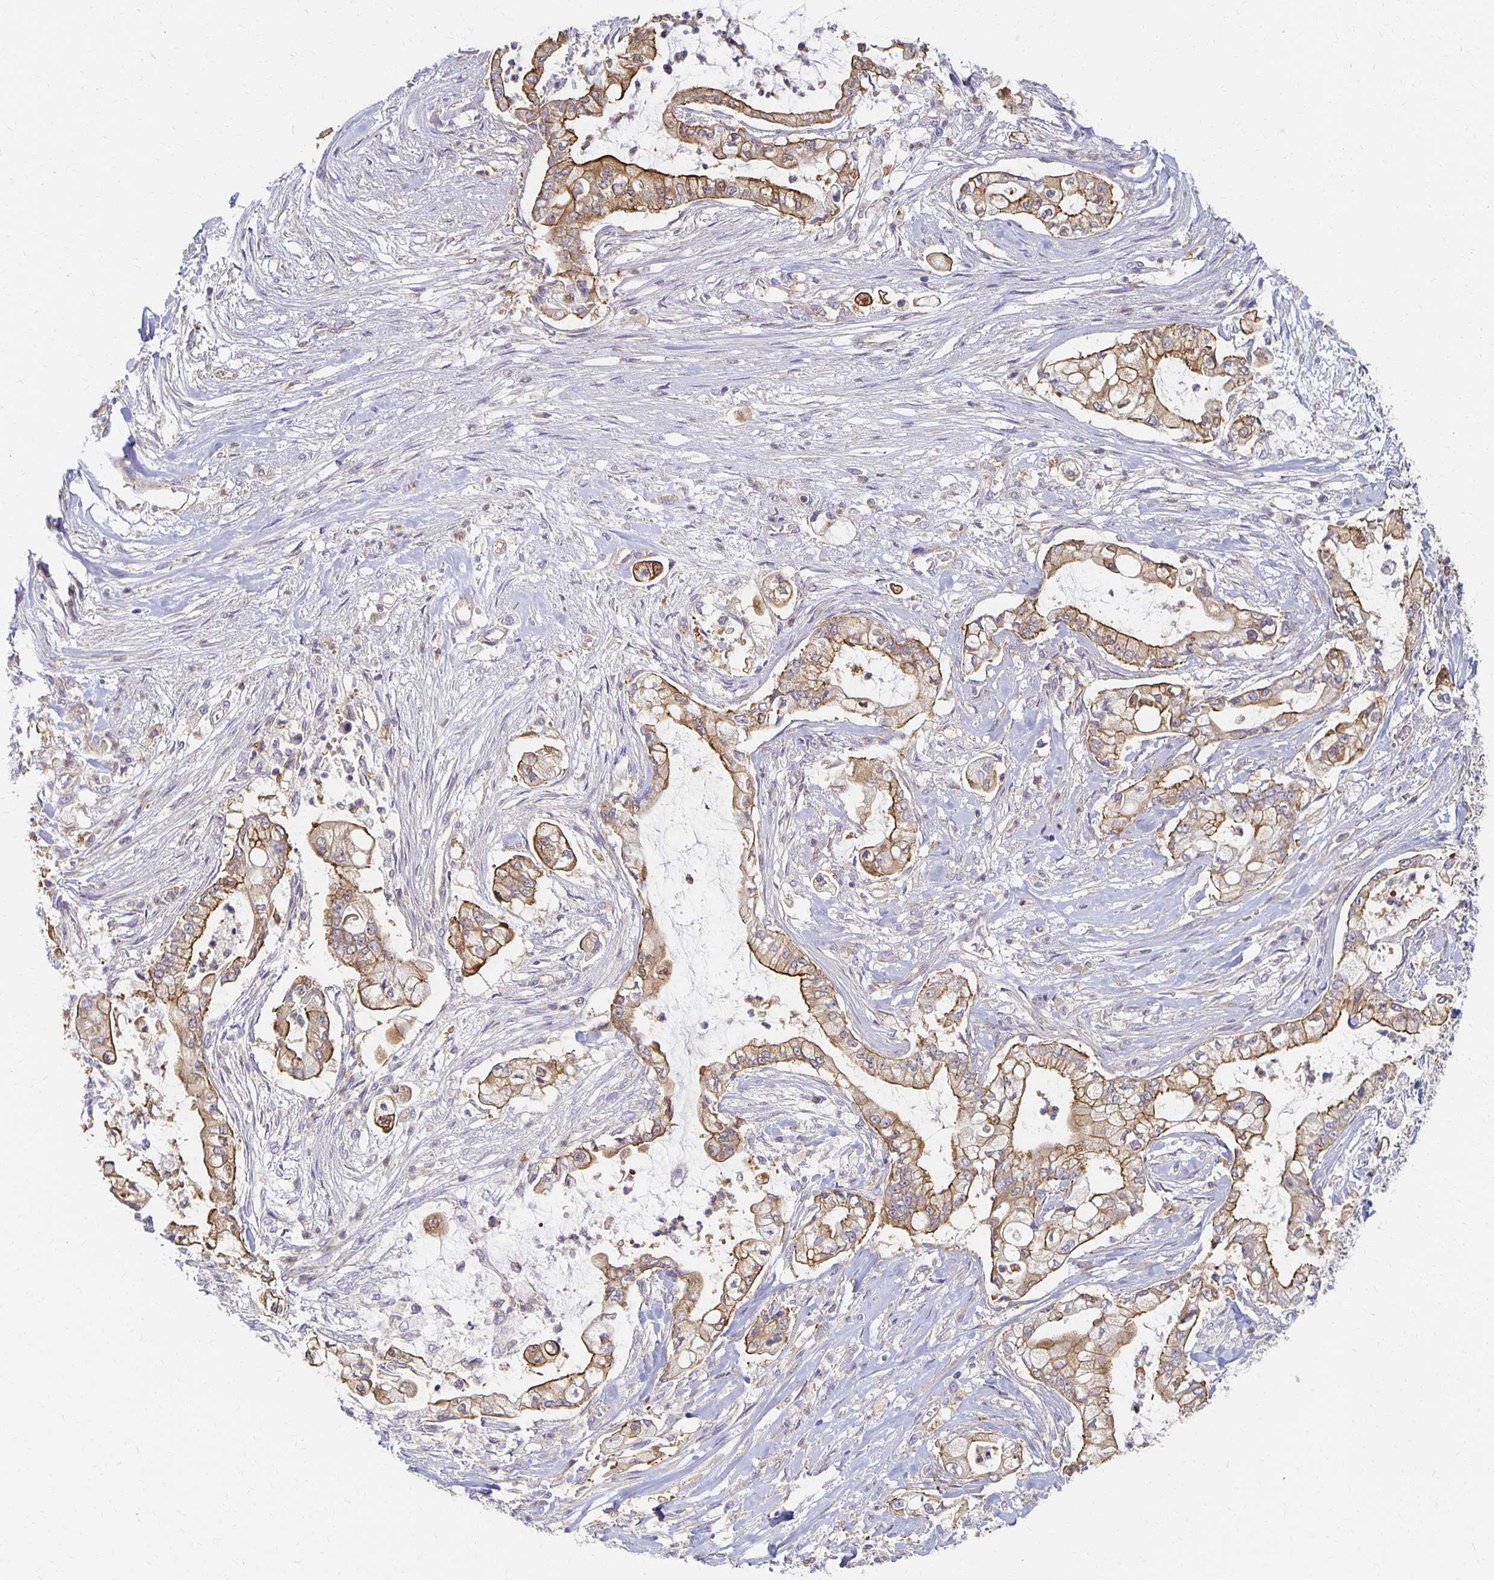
{"staining": {"intensity": "moderate", "quantity": ">75%", "location": "cytoplasmic/membranous"}, "tissue": "pancreatic cancer", "cell_type": "Tumor cells", "image_type": "cancer", "snomed": [{"axis": "morphology", "description": "Adenocarcinoma, NOS"}, {"axis": "topography", "description": "Pancreas"}], "caption": "Protein positivity by IHC shows moderate cytoplasmic/membranous expression in about >75% of tumor cells in adenocarcinoma (pancreatic). (Stains: DAB (3,3'-diaminobenzidine) in brown, nuclei in blue, Microscopy: brightfield microscopy at high magnification).", "gene": "SORL1", "patient": {"sex": "female", "age": 69}}